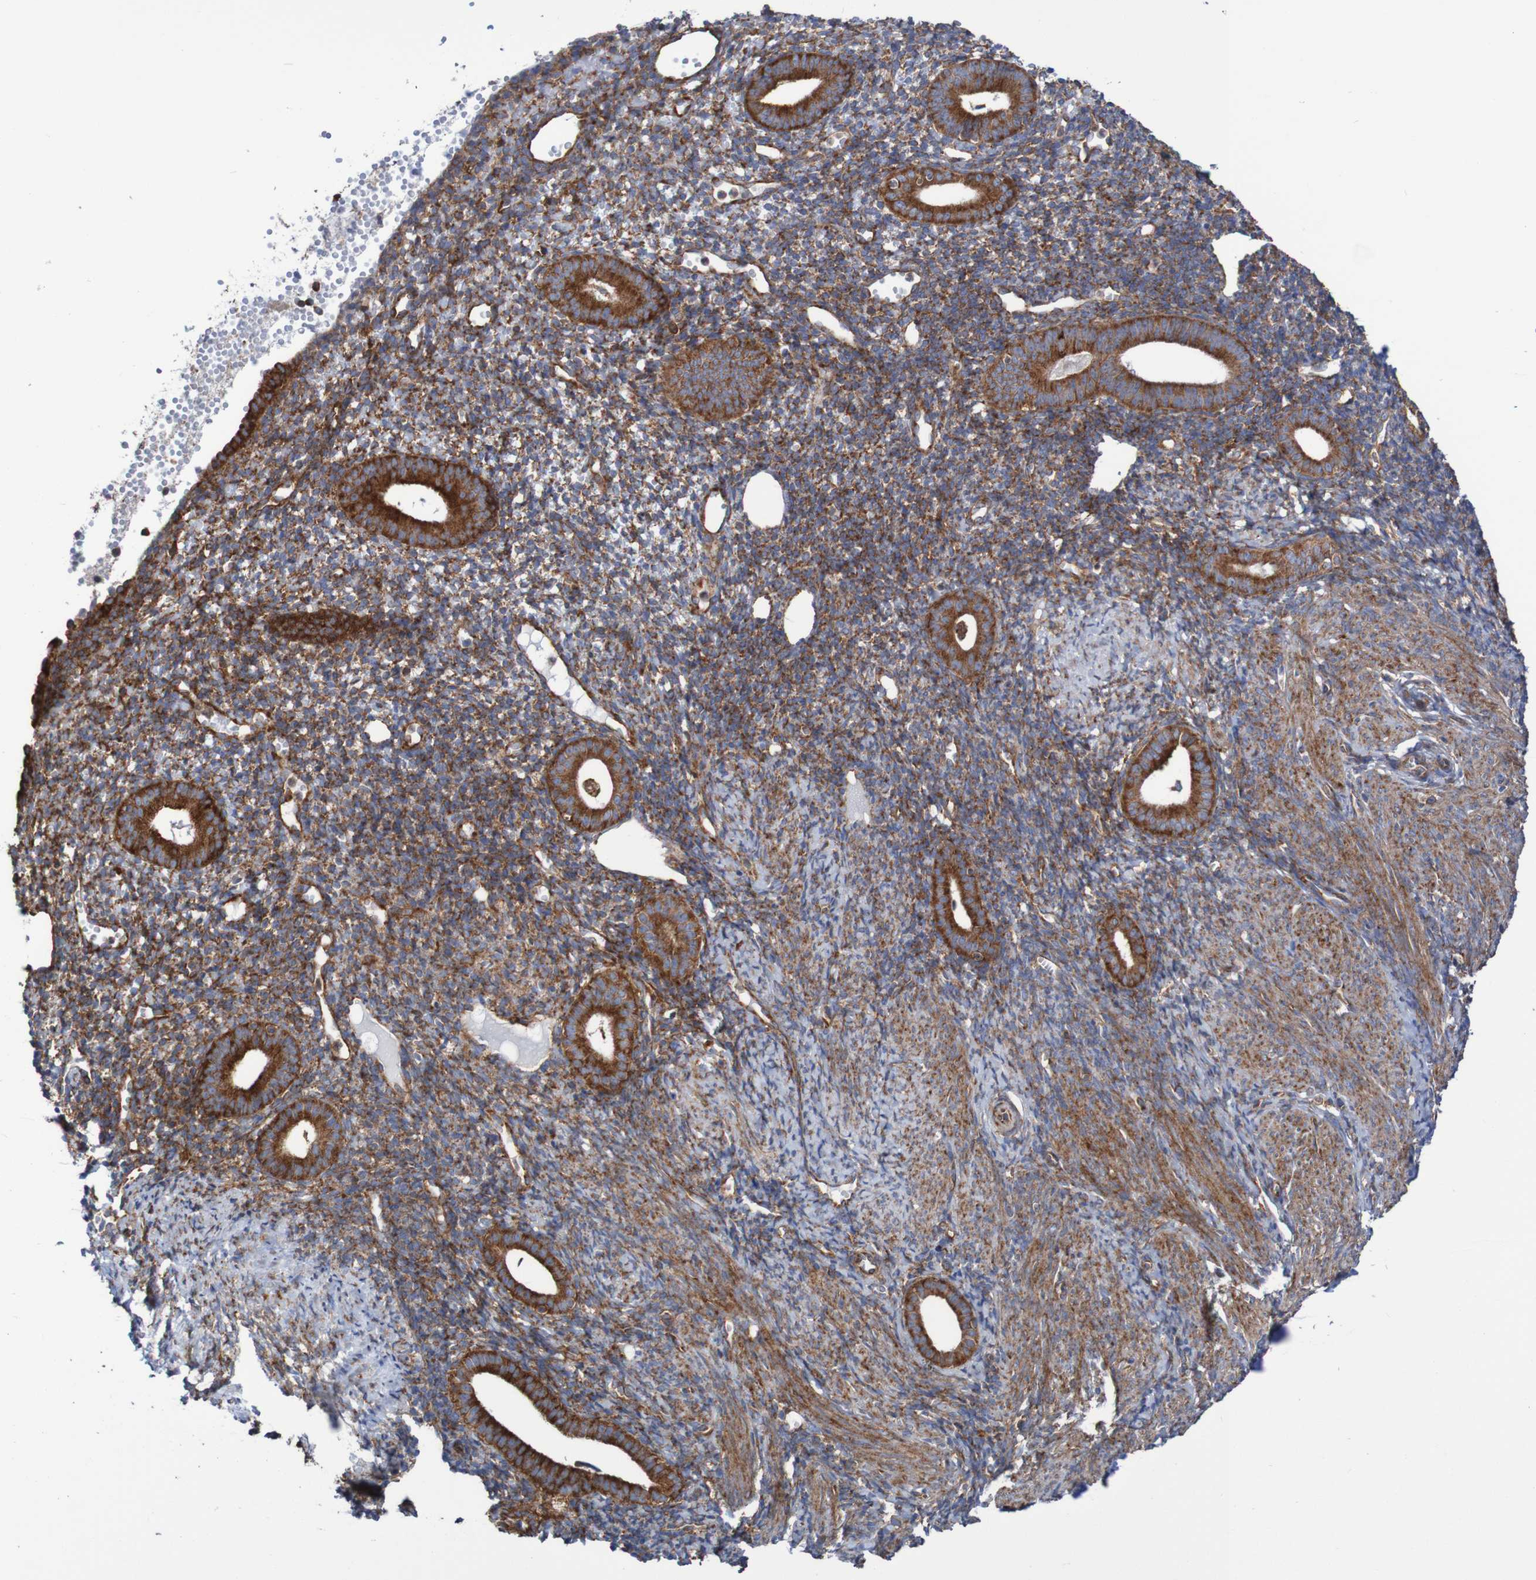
{"staining": {"intensity": "moderate", "quantity": ">75%", "location": "cytoplasmic/membranous"}, "tissue": "endometrium", "cell_type": "Cells in endometrial stroma", "image_type": "normal", "snomed": [{"axis": "morphology", "description": "Normal tissue, NOS"}, {"axis": "topography", "description": "Endometrium"}], "caption": "Immunohistochemistry (IHC) histopathology image of benign endometrium: human endometrium stained using IHC displays medium levels of moderate protein expression localized specifically in the cytoplasmic/membranous of cells in endometrial stroma, appearing as a cytoplasmic/membranous brown color.", "gene": "FXR2", "patient": {"sex": "female", "age": 50}}